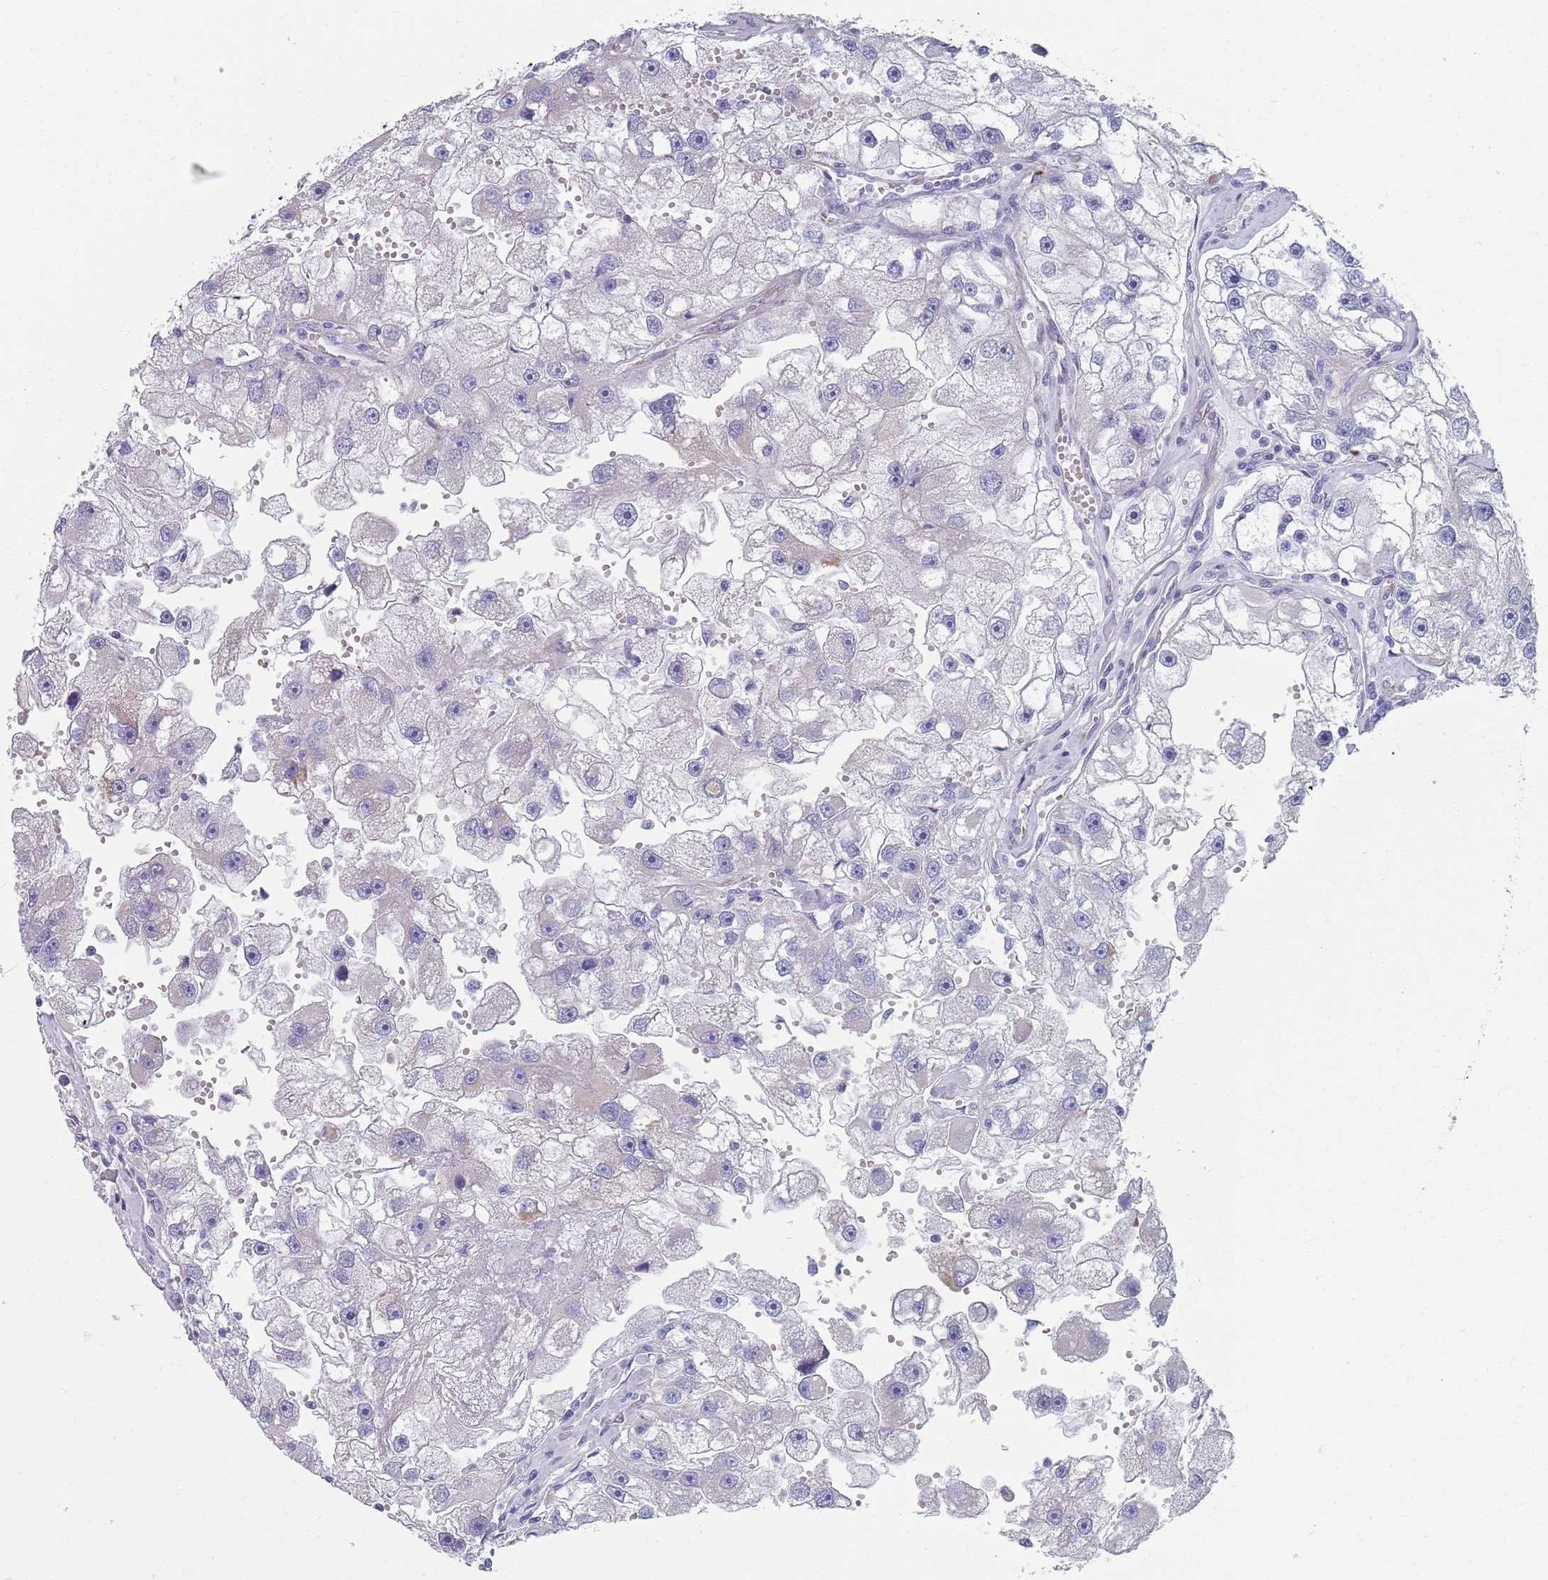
{"staining": {"intensity": "negative", "quantity": "none", "location": "none"}, "tissue": "renal cancer", "cell_type": "Tumor cells", "image_type": "cancer", "snomed": [{"axis": "morphology", "description": "Adenocarcinoma, NOS"}, {"axis": "topography", "description": "Kidney"}], "caption": "This is an IHC histopathology image of human renal cancer. There is no staining in tumor cells.", "gene": "PLOD1", "patient": {"sex": "male", "age": 63}}